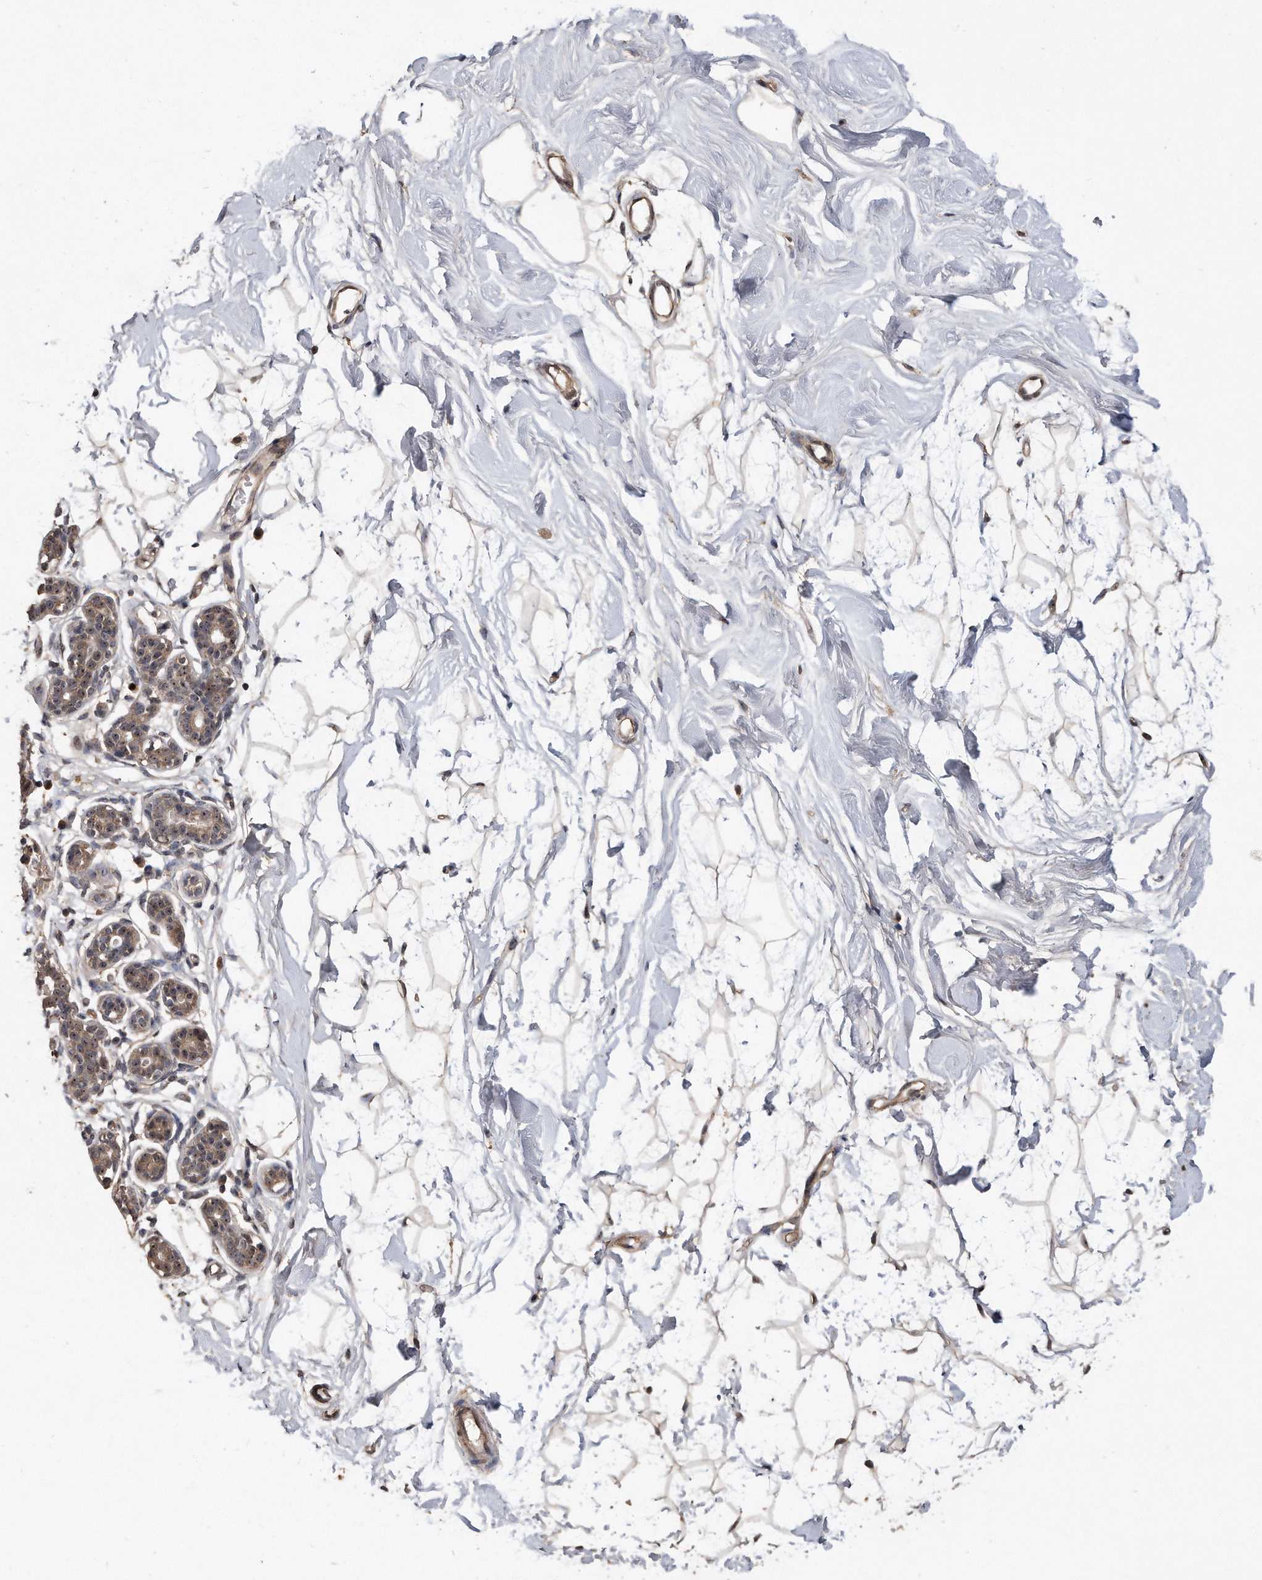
{"staining": {"intensity": "weak", "quantity": "25%-75%", "location": "cytoplasmic/membranous"}, "tissue": "breast", "cell_type": "Adipocytes", "image_type": "normal", "snomed": [{"axis": "morphology", "description": "Normal tissue, NOS"}, {"axis": "topography", "description": "Breast"}], "caption": "Immunohistochemistry of unremarkable breast exhibits low levels of weak cytoplasmic/membranous staining in about 25%-75% of adipocytes.", "gene": "PELO", "patient": {"sex": "female", "age": 26}}